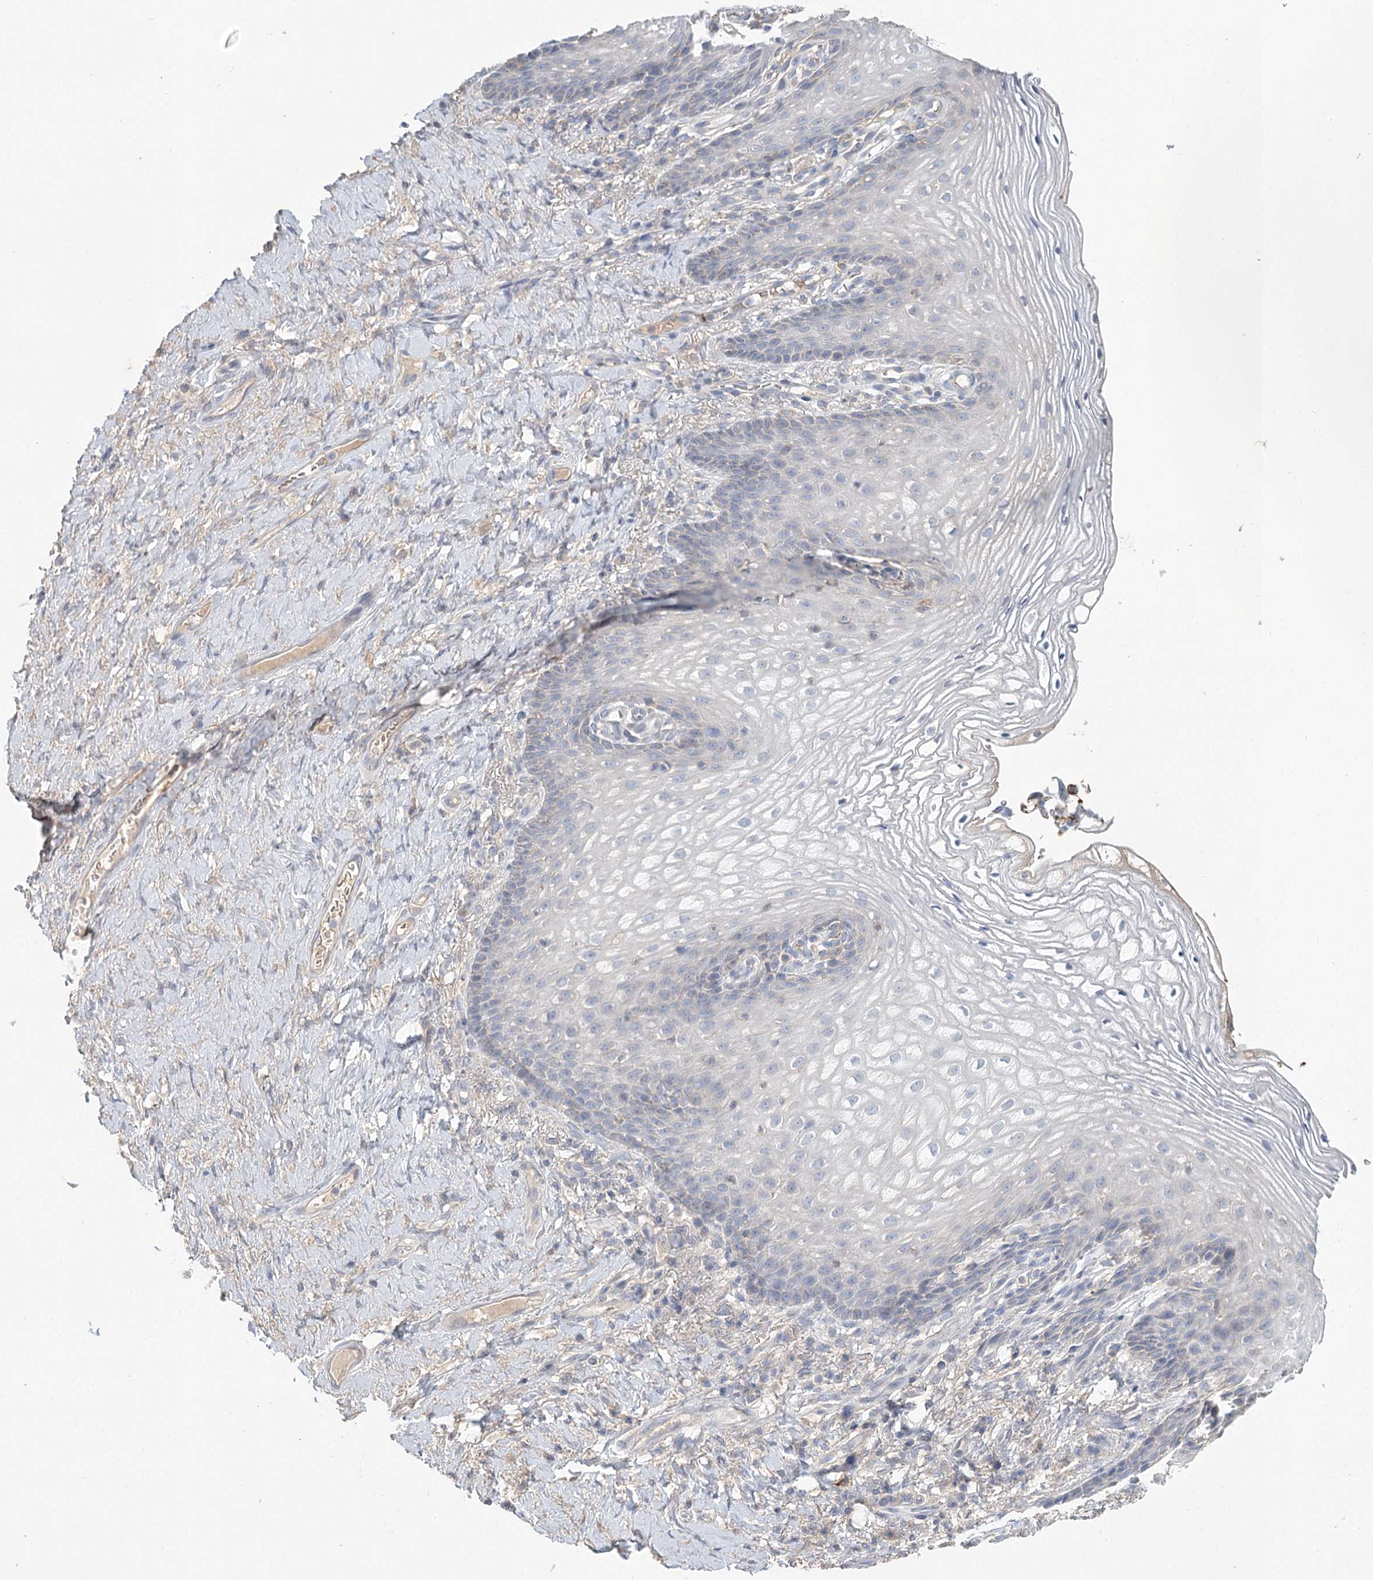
{"staining": {"intensity": "negative", "quantity": "none", "location": "none"}, "tissue": "vagina", "cell_type": "Squamous epithelial cells", "image_type": "normal", "snomed": [{"axis": "morphology", "description": "Normal tissue, NOS"}, {"axis": "topography", "description": "Vagina"}], "caption": "Immunohistochemistry photomicrograph of normal human vagina stained for a protein (brown), which shows no staining in squamous epithelial cells.", "gene": "ARHGAP44", "patient": {"sex": "female", "age": 60}}